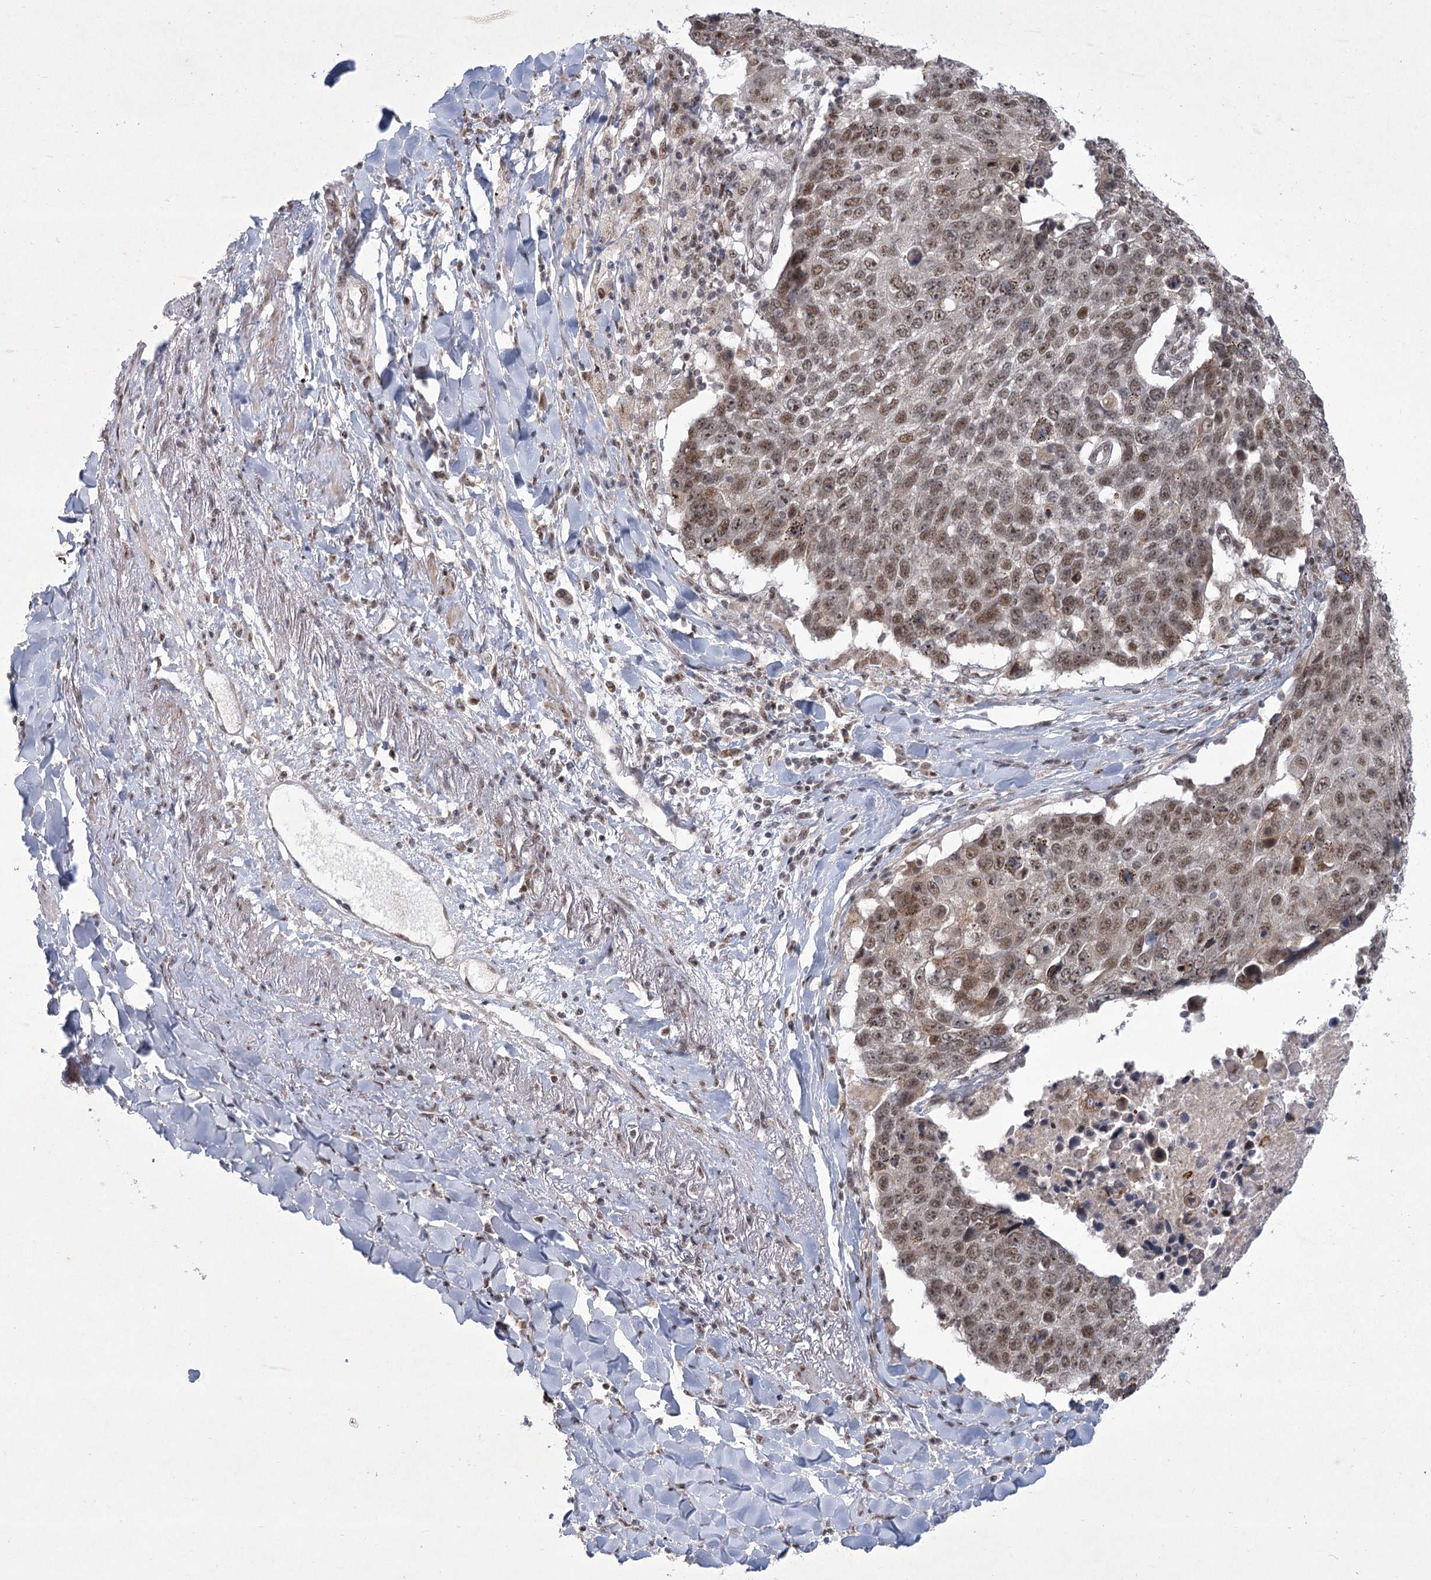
{"staining": {"intensity": "moderate", "quantity": ">75%", "location": "cytoplasmic/membranous,nuclear"}, "tissue": "lung cancer", "cell_type": "Tumor cells", "image_type": "cancer", "snomed": [{"axis": "morphology", "description": "Squamous cell carcinoma, NOS"}, {"axis": "topography", "description": "Lung"}], "caption": "Brown immunohistochemical staining in human squamous cell carcinoma (lung) exhibits moderate cytoplasmic/membranous and nuclear positivity in about >75% of tumor cells.", "gene": "CIB4", "patient": {"sex": "male", "age": 66}}